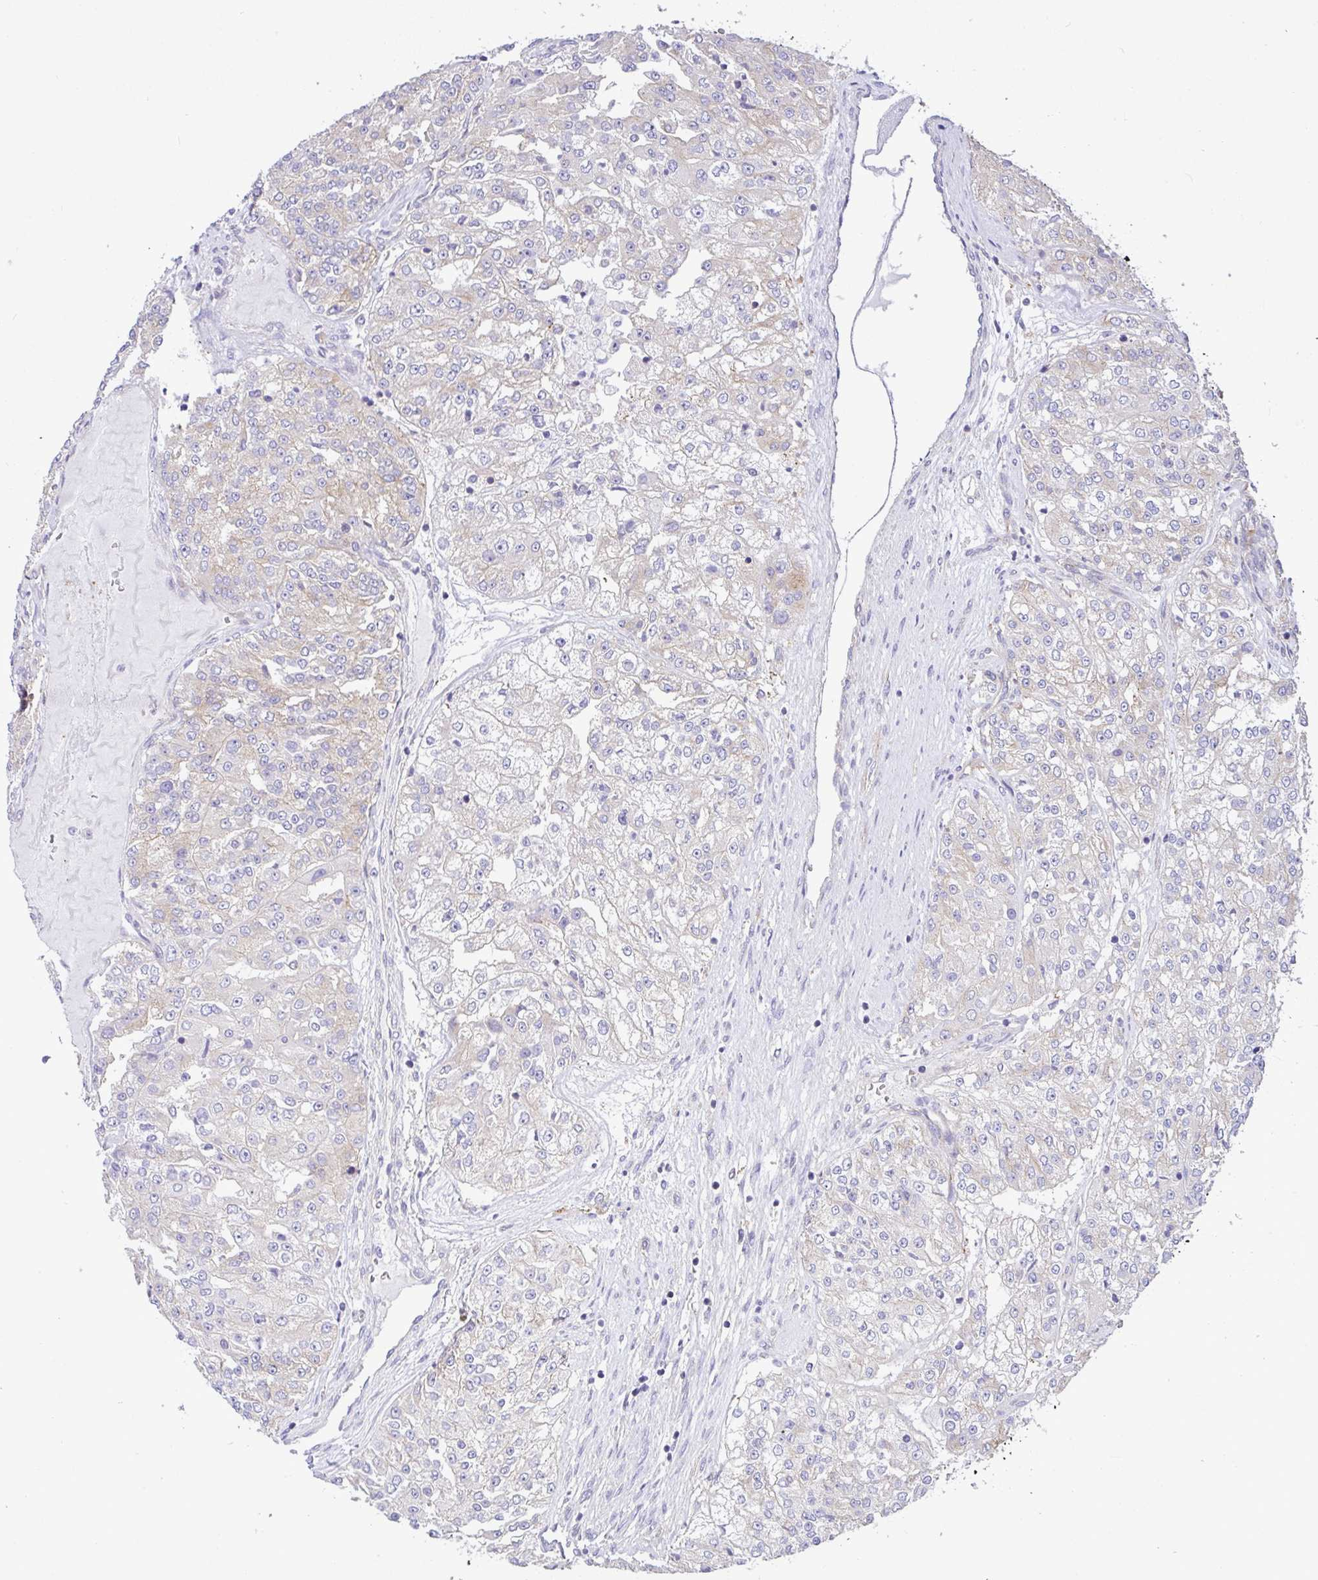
{"staining": {"intensity": "negative", "quantity": "none", "location": "none"}, "tissue": "renal cancer", "cell_type": "Tumor cells", "image_type": "cancer", "snomed": [{"axis": "morphology", "description": "Adenocarcinoma, NOS"}, {"axis": "topography", "description": "Kidney"}], "caption": "Protein analysis of renal adenocarcinoma reveals no significant staining in tumor cells.", "gene": "GFPT2", "patient": {"sex": "female", "age": 63}}